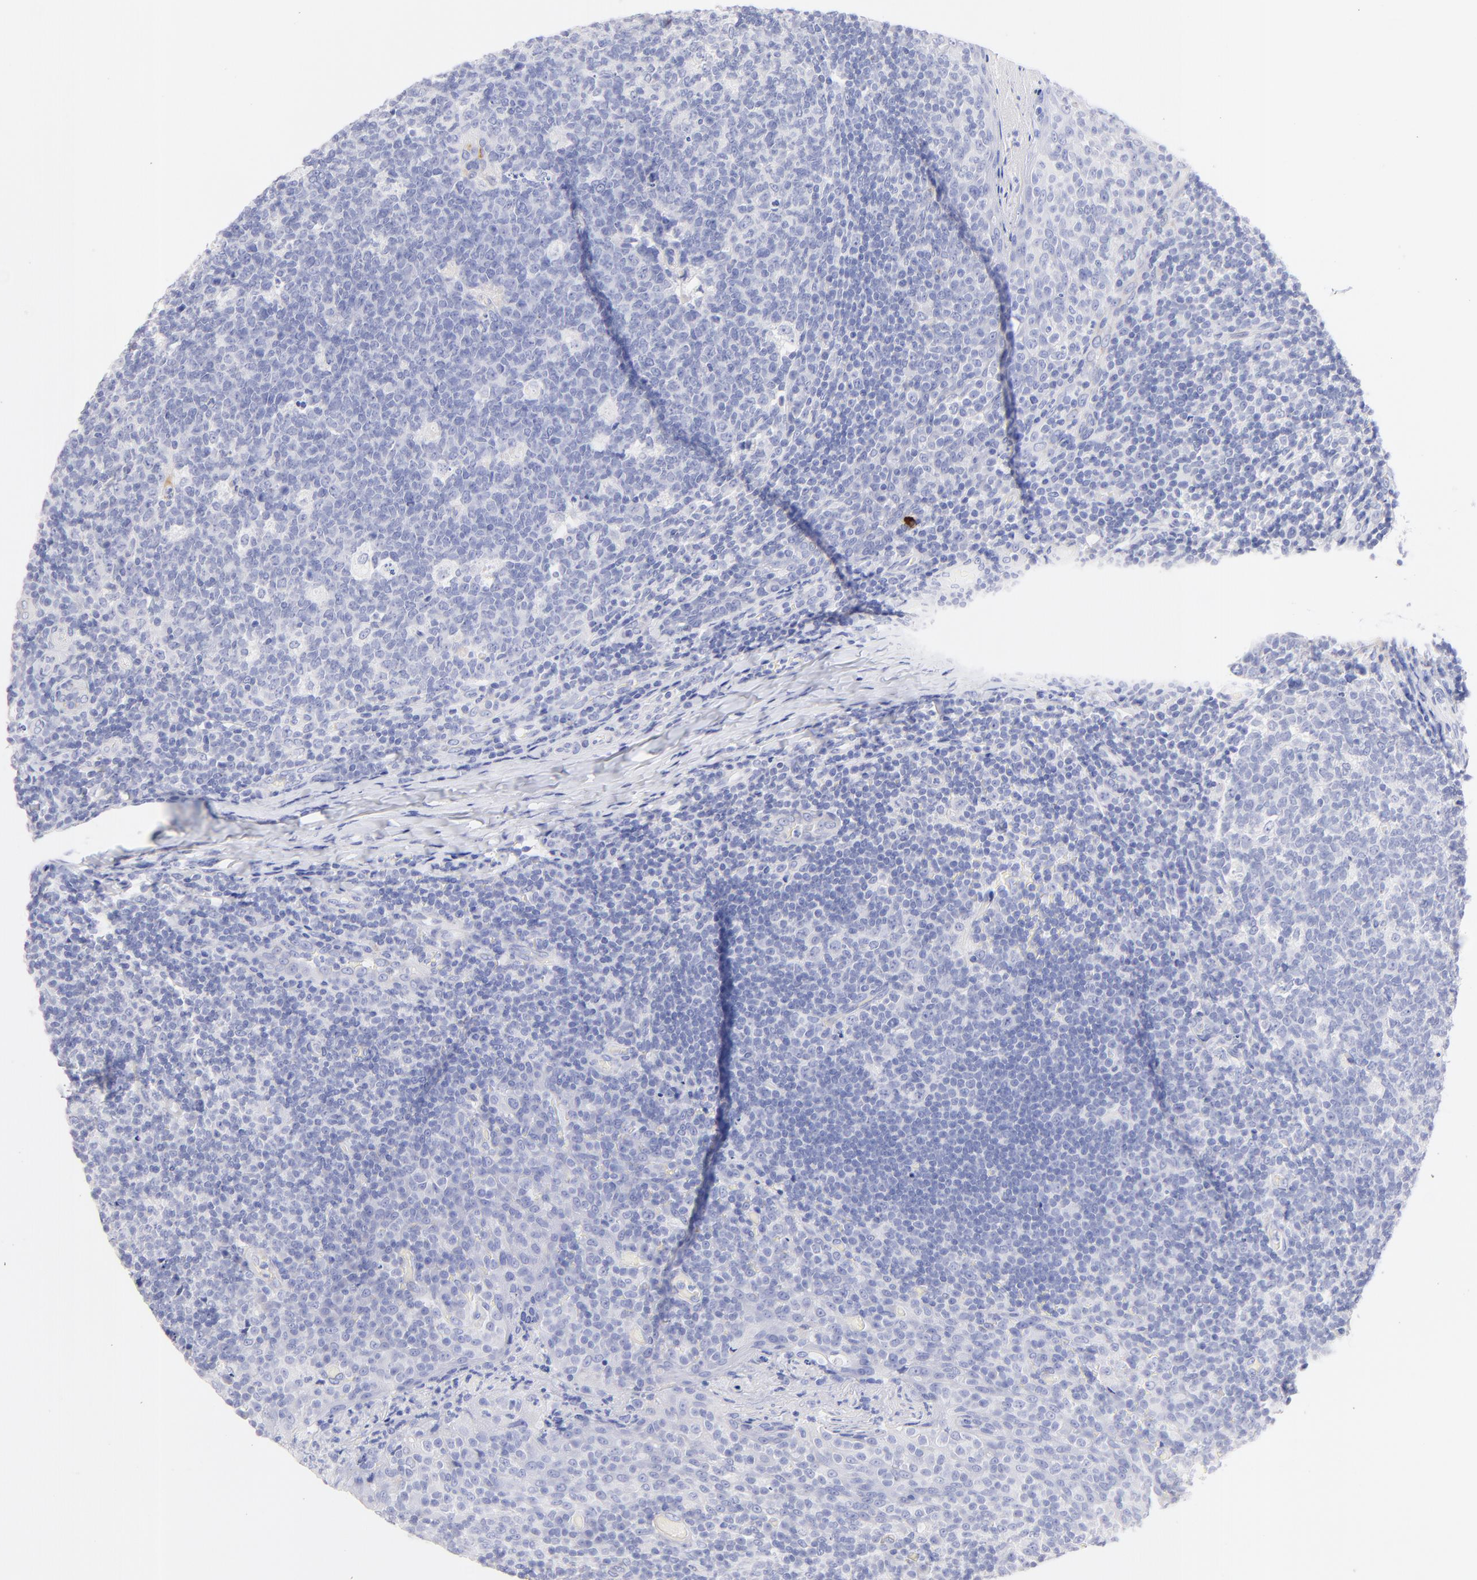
{"staining": {"intensity": "negative", "quantity": "none", "location": "none"}, "tissue": "tonsil", "cell_type": "Germinal center cells", "image_type": "normal", "snomed": [{"axis": "morphology", "description": "Normal tissue, NOS"}, {"axis": "topography", "description": "Tonsil"}], "caption": "DAB immunohistochemical staining of normal tonsil reveals no significant positivity in germinal center cells.", "gene": "C1QTNF6", "patient": {"sex": "male", "age": 17}}